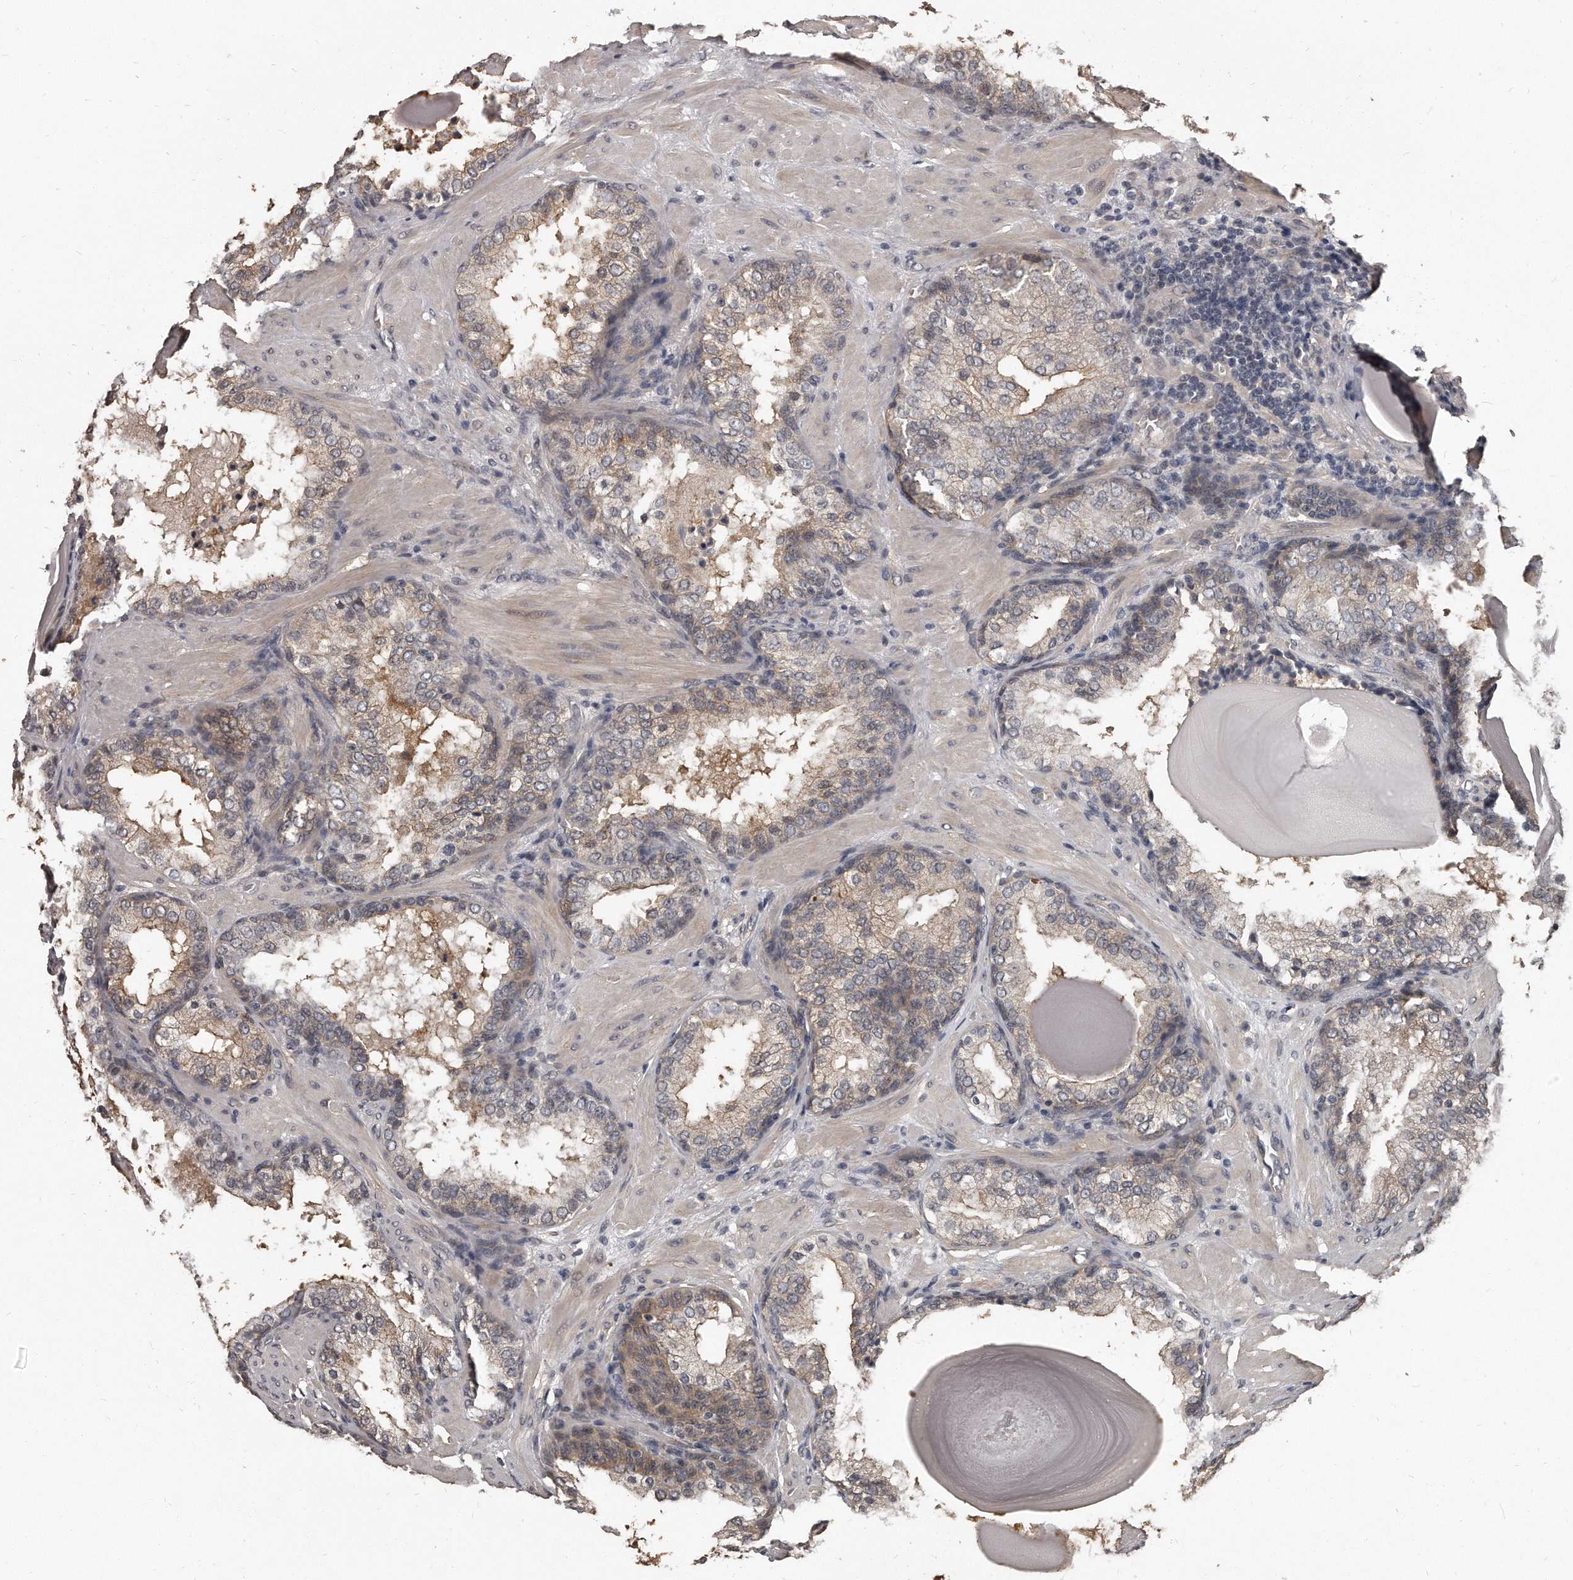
{"staining": {"intensity": "weak", "quantity": "<25%", "location": "cytoplasmic/membranous"}, "tissue": "prostate cancer", "cell_type": "Tumor cells", "image_type": "cancer", "snomed": [{"axis": "morphology", "description": "Adenocarcinoma, Medium grade"}, {"axis": "topography", "description": "Prostate"}], "caption": "Immunohistochemical staining of human prostate cancer (adenocarcinoma (medium-grade)) displays no significant positivity in tumor cells.", "gene": "GRB10", "patient": {"sex": "male", "age": 70}}